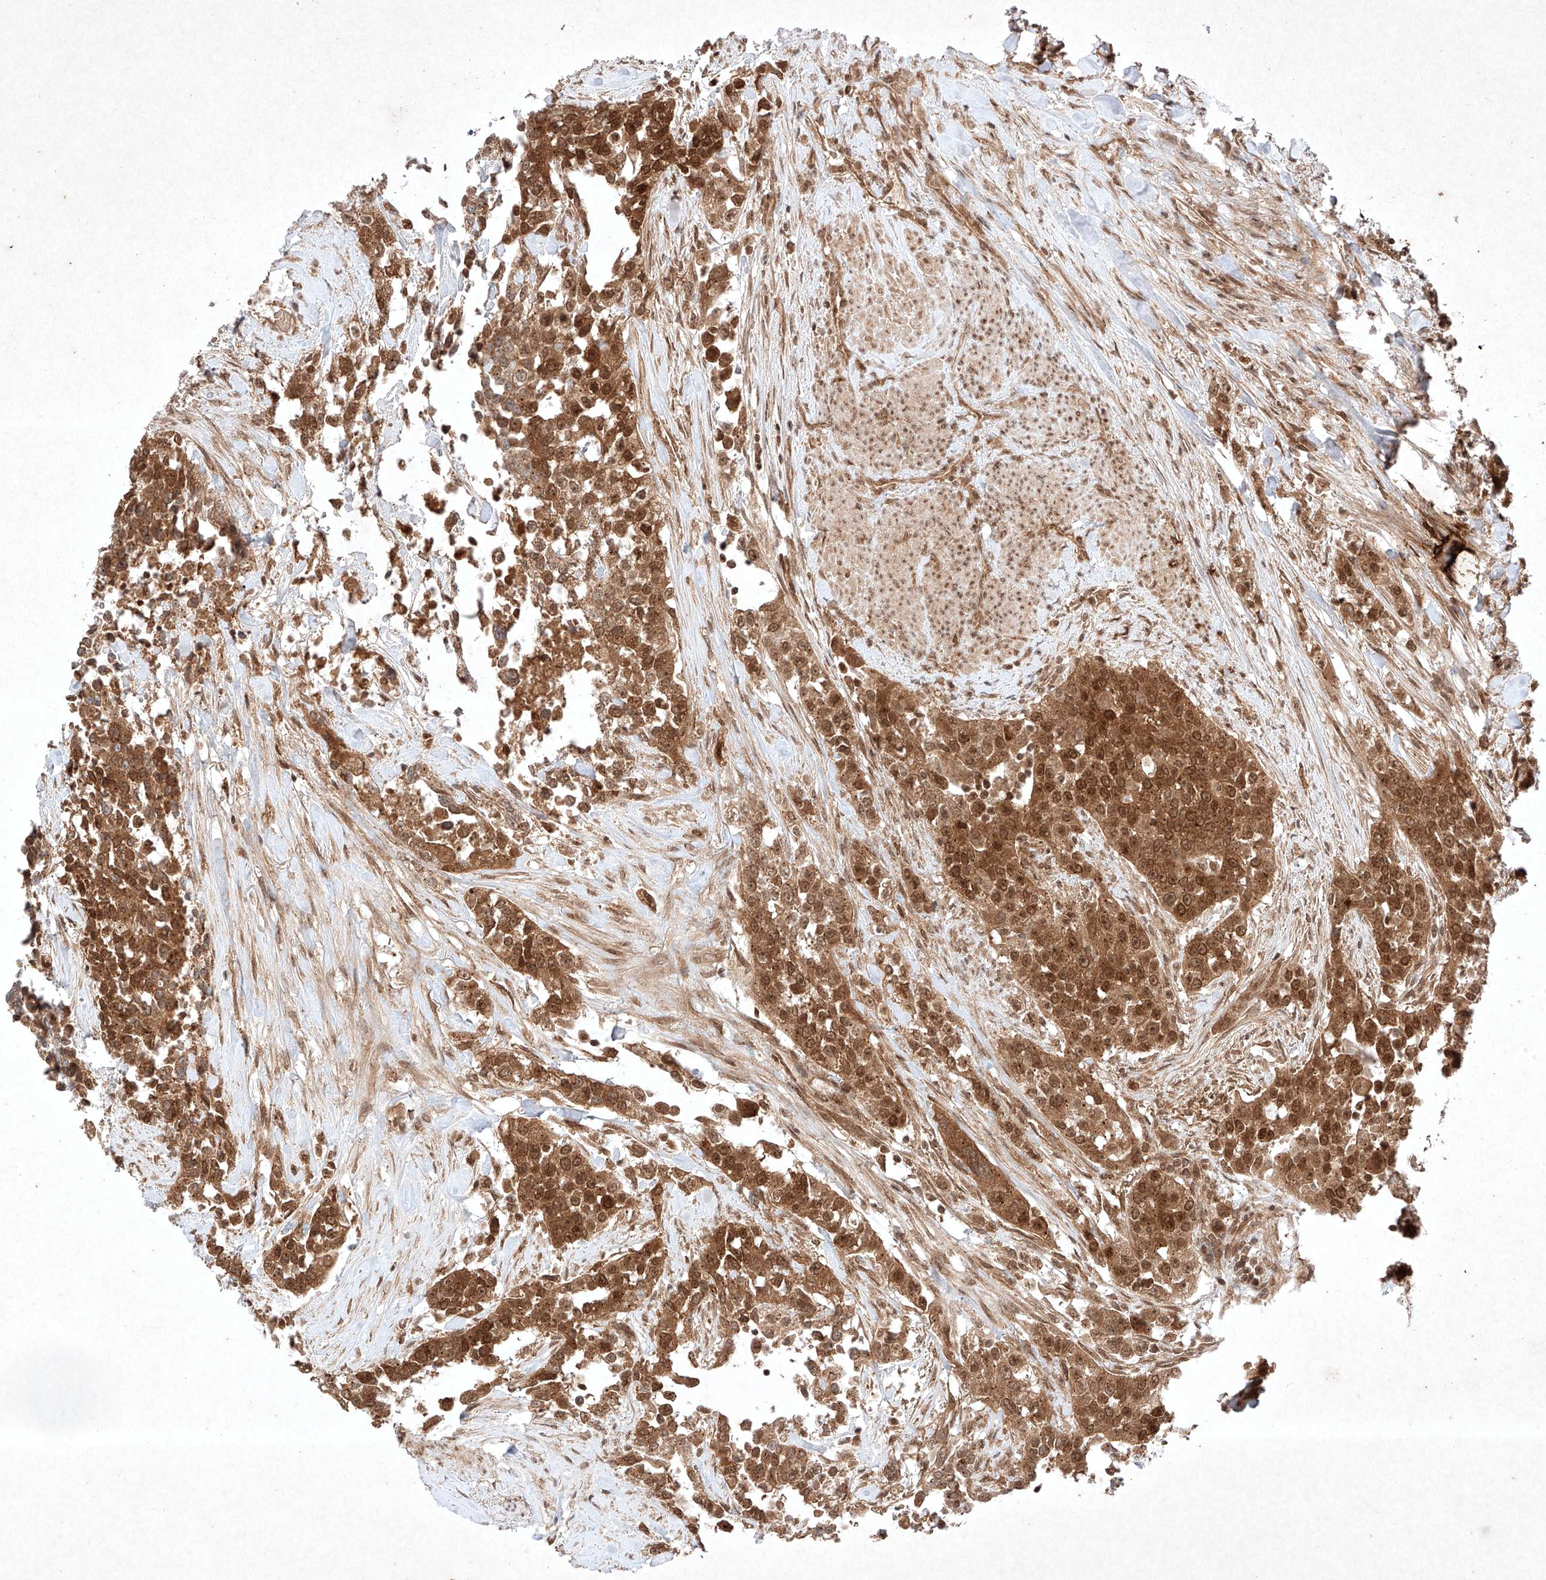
{"staining": {"intensity": "strong", "quantity": ">75%", "location": "cytoplasmic/membranous,nuclear"}, "tissue": "urothelial cancer", "cell_type": "Tumor cells", "image_type": "cancer", "snomed": [{"axis": "morphology", "description": "Urothelial carcinoma, High grade"}, {"axis": "topography", "description": "Urinary bladder"}], "caption": "Immunohistochemical staining of urothelial cancer exhibits high levels of strong cytoplasmic/membranous and nuclear positivity in about >75% of tumor cells.", "gene": "RNF31", "patient": {"sex": "female", "age": 80}}